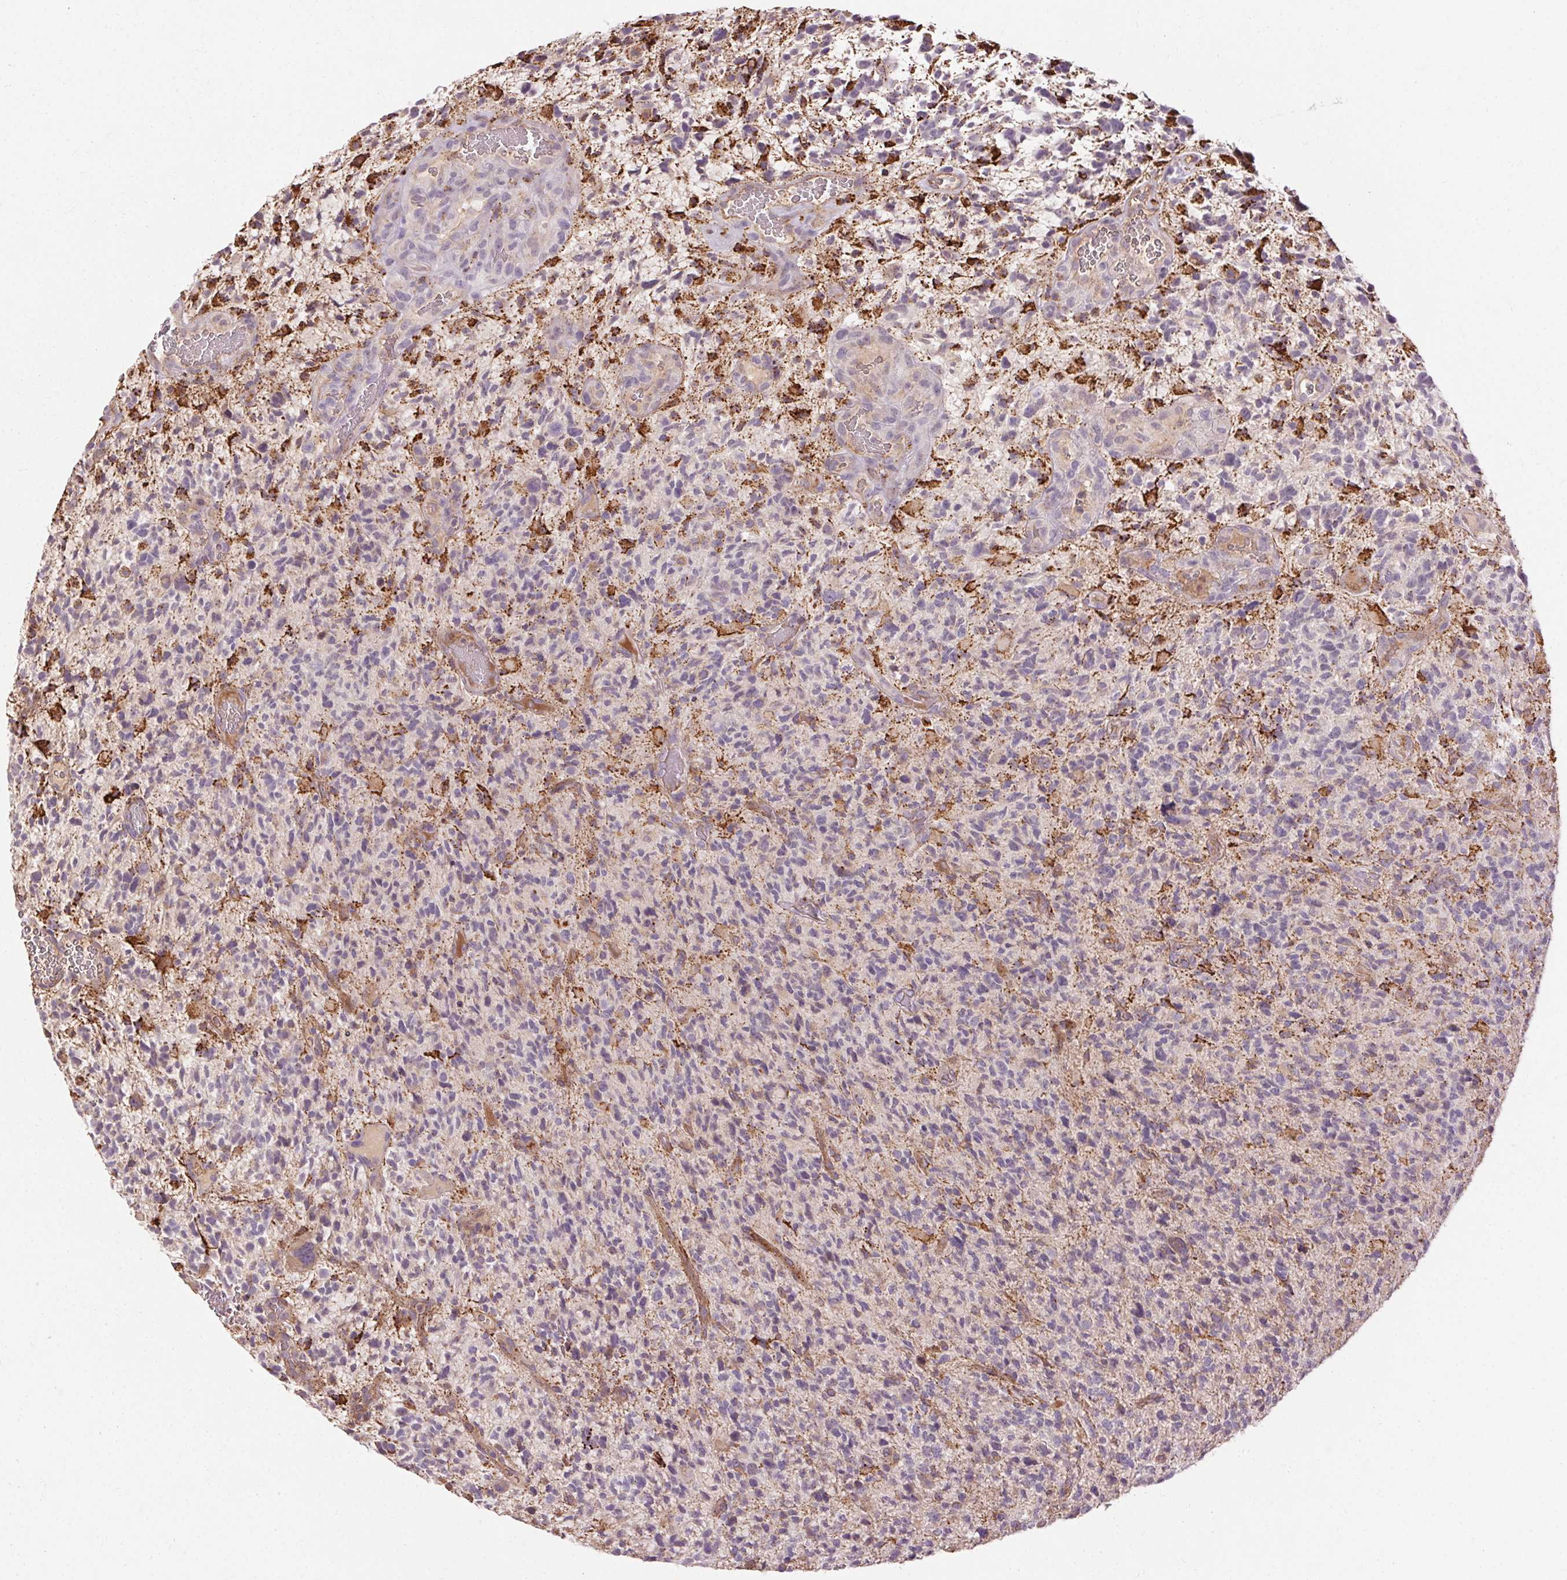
{"staining": {"intensity": "strong", "quantity": "<25%", "location": "cytoplasmic/membranous"}, "tissue": "glioma", "cell_type": "Tumor cells", "image_type": "cancer", "snomed": [{"axis": "morphology", "description": "Glioma, malignant, High grade"}, {"axis": "topography", "description": "Brain"}], "caption": "A brown stain highlights strong cytoplasmic/membranous positivity of a protein in human glioma tumor cells. The protein of interest is shown in brown color, while the nuclei are stained blue.", "gene": "REP15", "patient": {"sex": "female", "age": 71}}